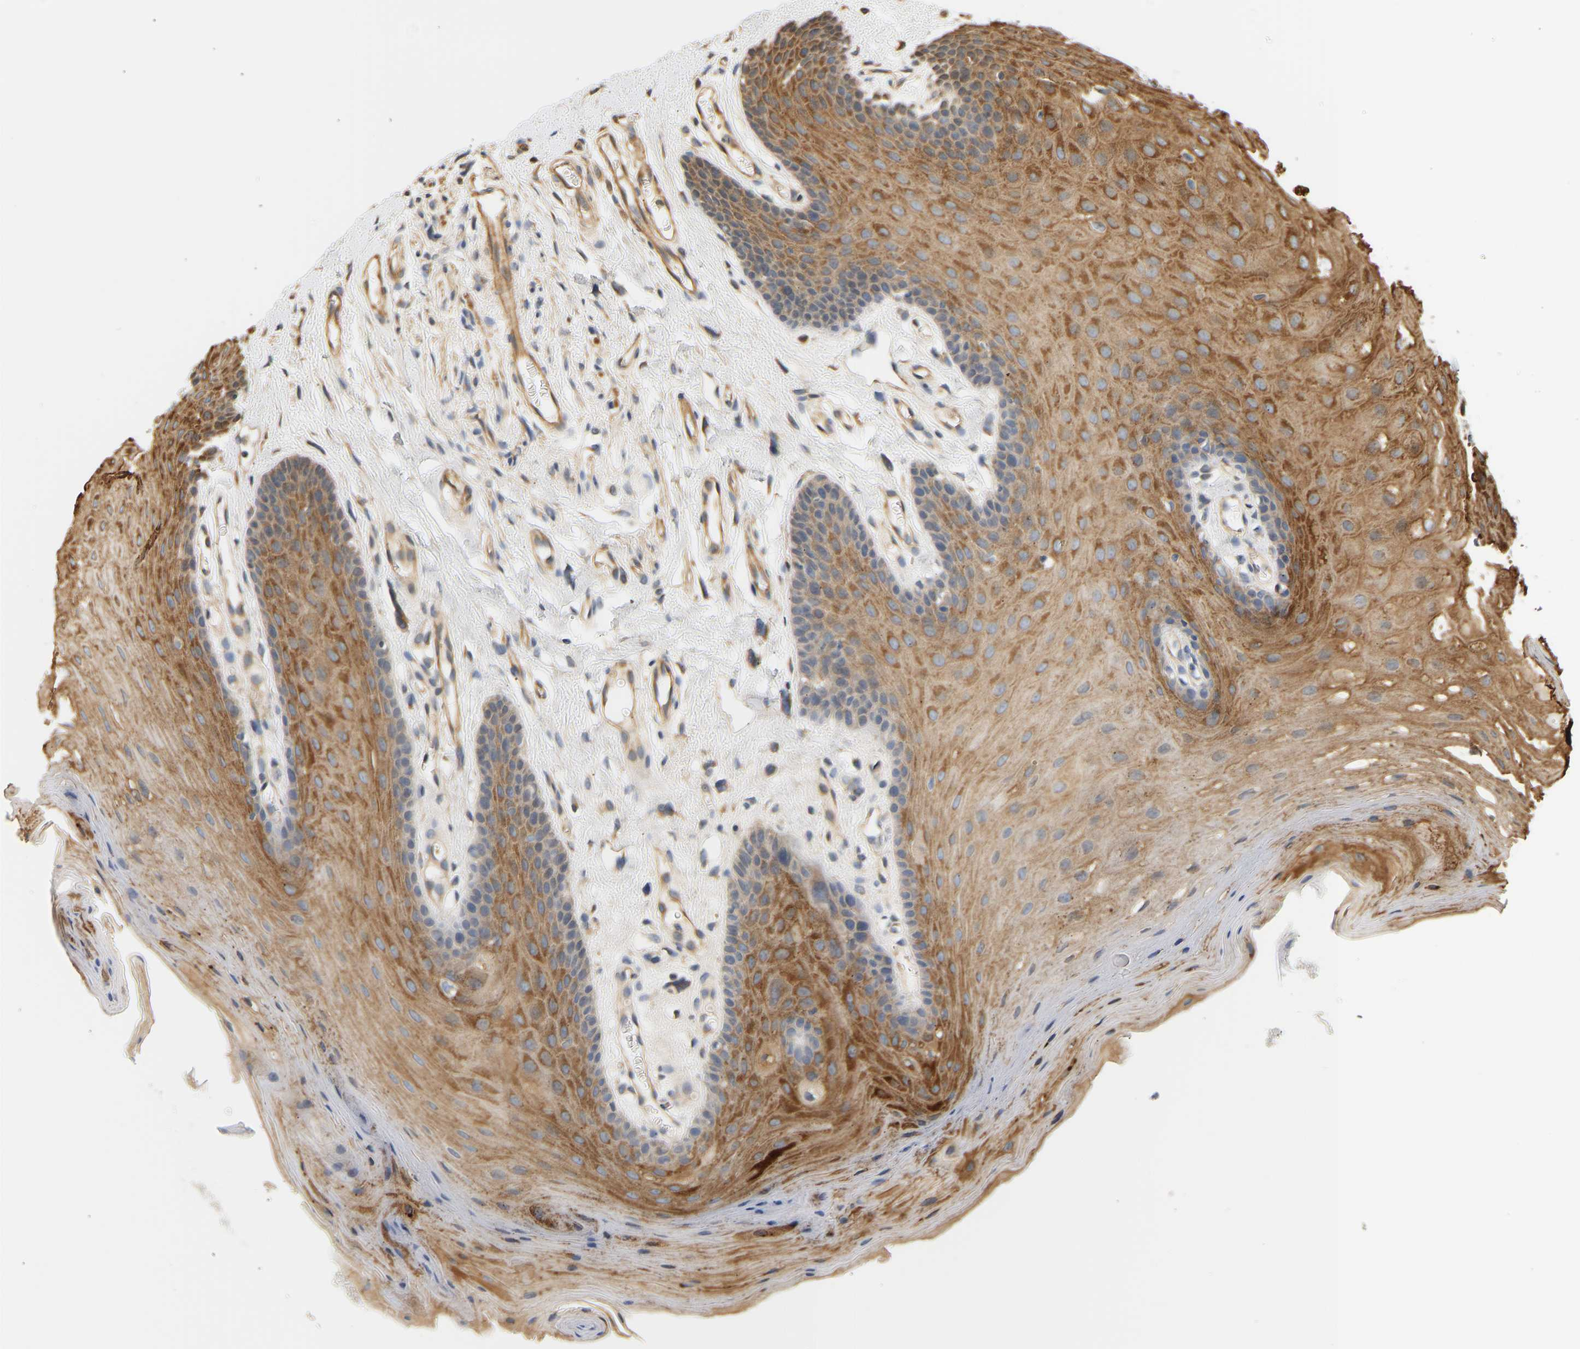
{"staining": {"intensity": "moderate", "quantity": ">75%", "location": "cytoplasmic/membranous"}, "tissue": "oral mucosa", "cell_type": "Squamous epithelial cells", "image_type": "normal", "snomed": [{"axis": "morphology", "description": "Normal tissue, NOS"}, {"axis": "morphology", "description": "Squamous cell carcinoma, NOS"}, {"axis": "topography", "description": "Oral tissue"}, {"axis": "topography", "description": "Head-Neck"}], "caption": "IHC (DAB) staining of unremarkable oral mucosa displays moderate cytoplasmic/membranous protein staining in approximately >75% of squamous epithelial cells.", "gene": "CEP57", "patient": {"sex": "male", "age": 71}}